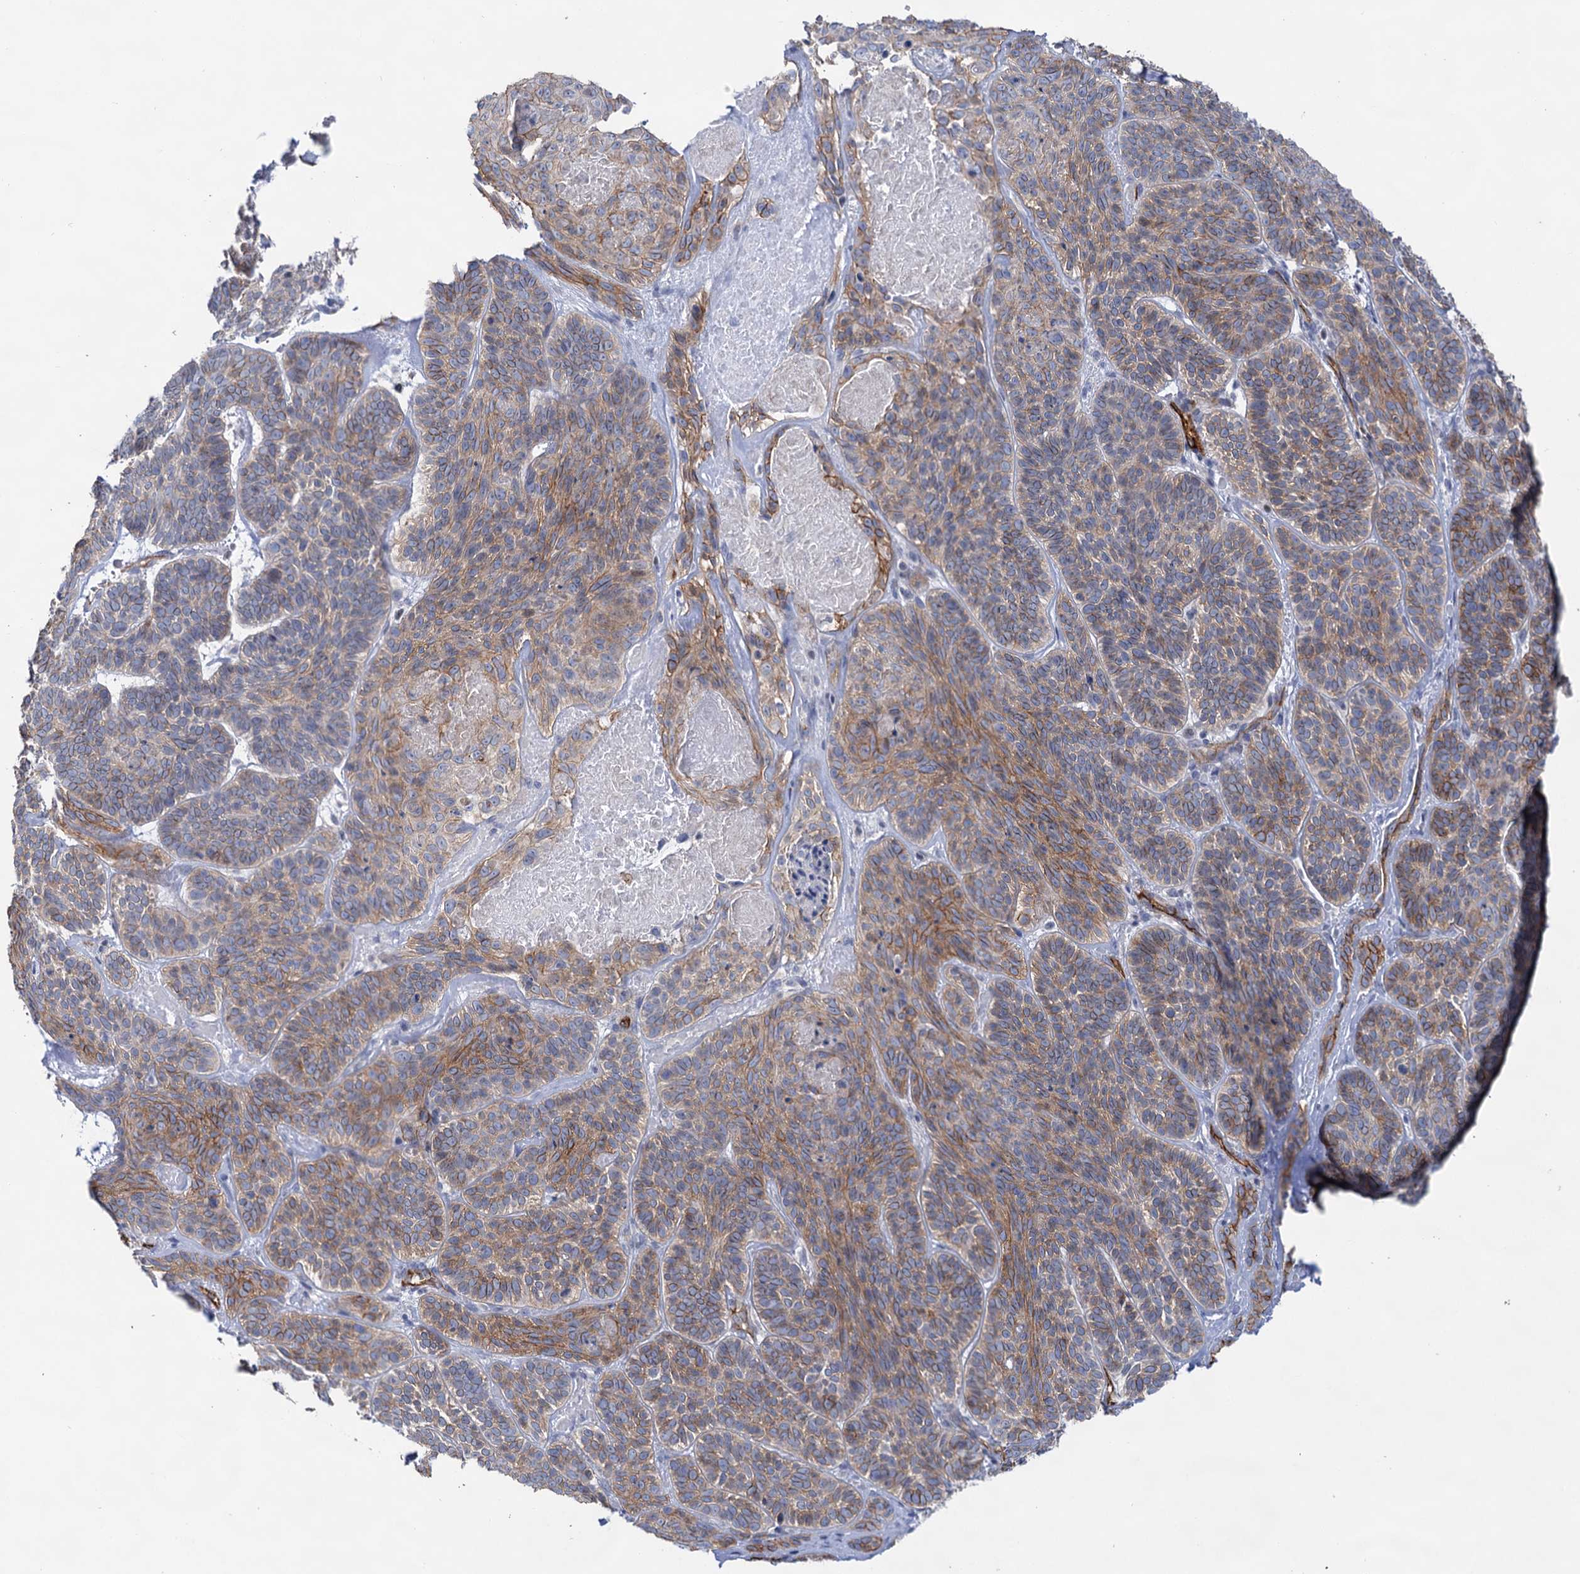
{"staining": {"intensity": "moderate", "quantity": ">75%", "location": "cytoplasmic/membranous"}, "tissue": "skin cancer", "cell_type": "Tumor cells", "image_type": "cancer", "snomed": [{"axis": "morphology", "description": "Basal cell carcinoma"}, {"axis": "topography", "description": "Skin"}], "caption": "IHC image of skin cancer stained for a protein (brown), which reveals medium levels of moderate cytoplasmic/membranous positivity in about >75% of tumor cells.", "gene": "ABLIM1", "patient": {"sex": "male", "age": 85}}